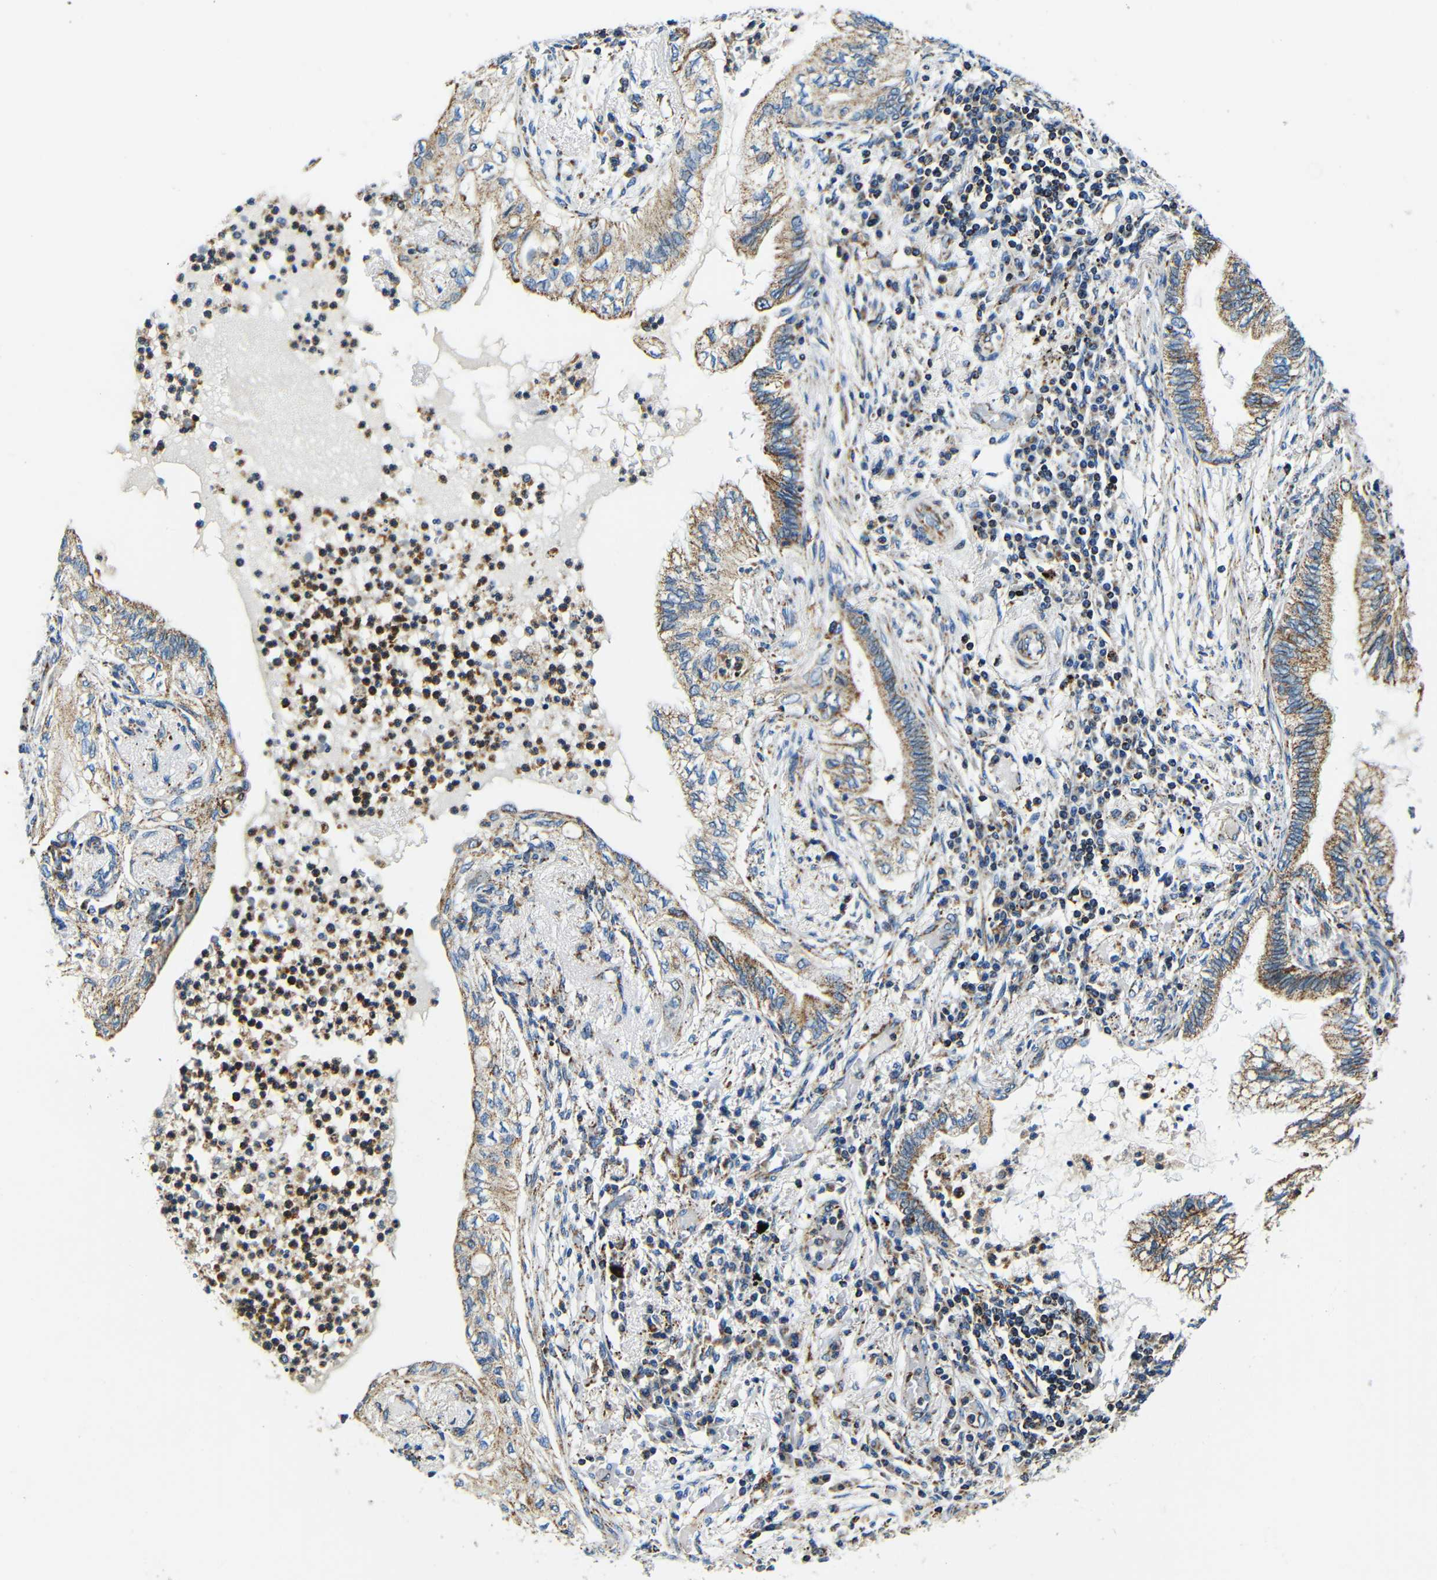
{"staining": {"intensity": "moderate", "quantity": ">75%", "location": "cytoplasmic/membranous"}, "tissue": "lung cancer", "cell_type": "Tumor cells", "image_type": "cancer", "snomed": [{"axis": "morphology", "description": "Normal tissue, NOS"}, {"axis": "morphology", "description": "Adenocarcinoma, NOS"}, {"axis": "topography", "description": "Bronchus"}, {"axis": "topography", "description": "Lung"}], "caption": "Human lung cancer stained for a protein (brown) exhibits moderate cytoplasmic/membranous positive positivity in about >75% of tumor cells.", "gene": "GALNT18", "patient": {"sex": "female", "age": 70}}